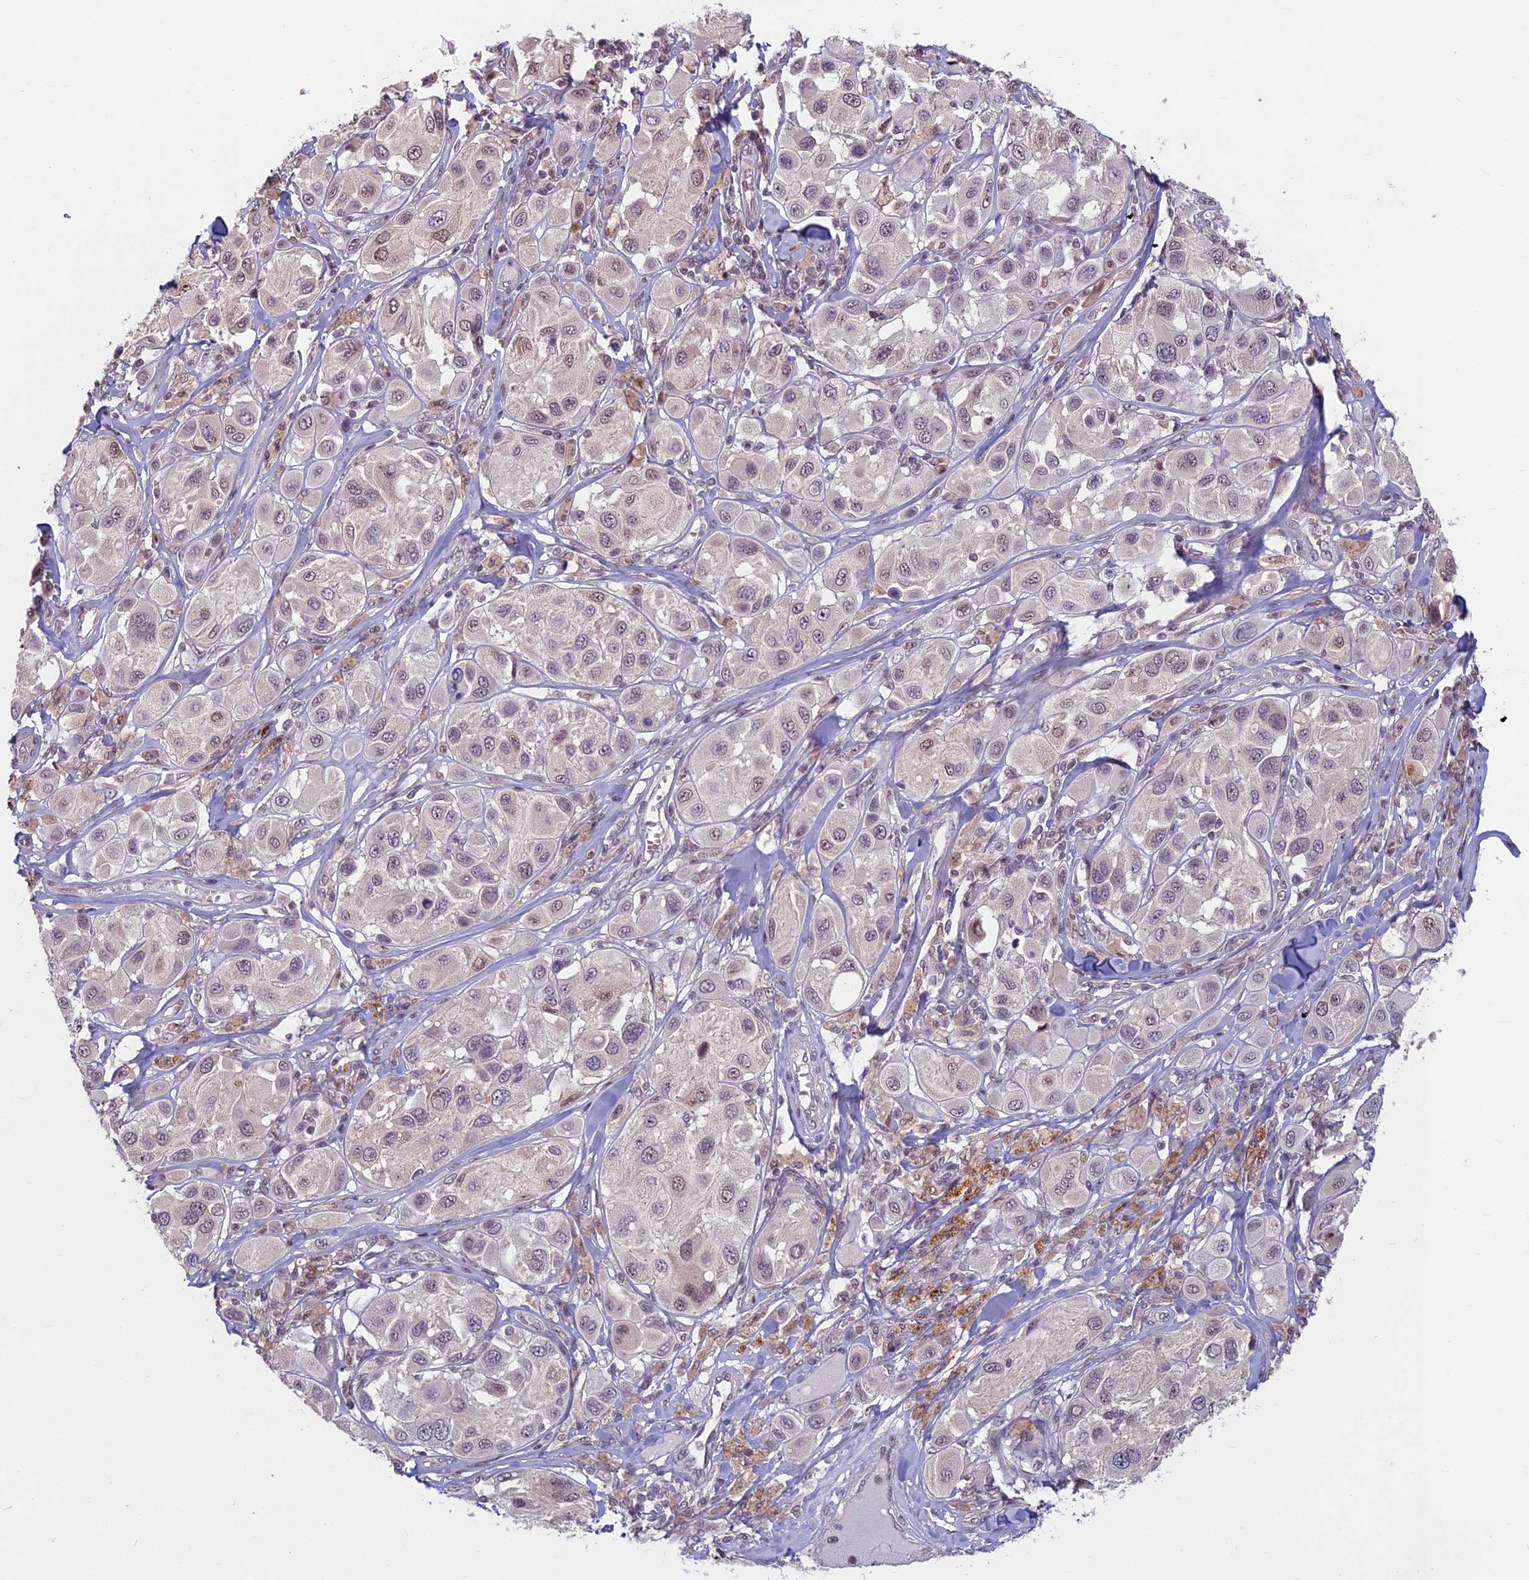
{"staining": {"intensity": "weak", "quantity": "25%-75%", "location": "nuclear"}, "tissue": "melanoma", "cell_type": "Tumor cells", "image_type": "cancer", "snomed": [{"axis": "morphology", "description": "Malignant melanoma, Metastatic site"}, {"axis": "topography", "description": "Skin"}], "caption": "A high-resolution image shows IHC staining of melanoma, which displays weak nuclear expression in about 25%-75% of tumor cells. The protein of interest is shown in brown color, while the nuclei are stained blue.", "gene": "SPIRE1", "patient": {"sex": "male", "age": 41}}